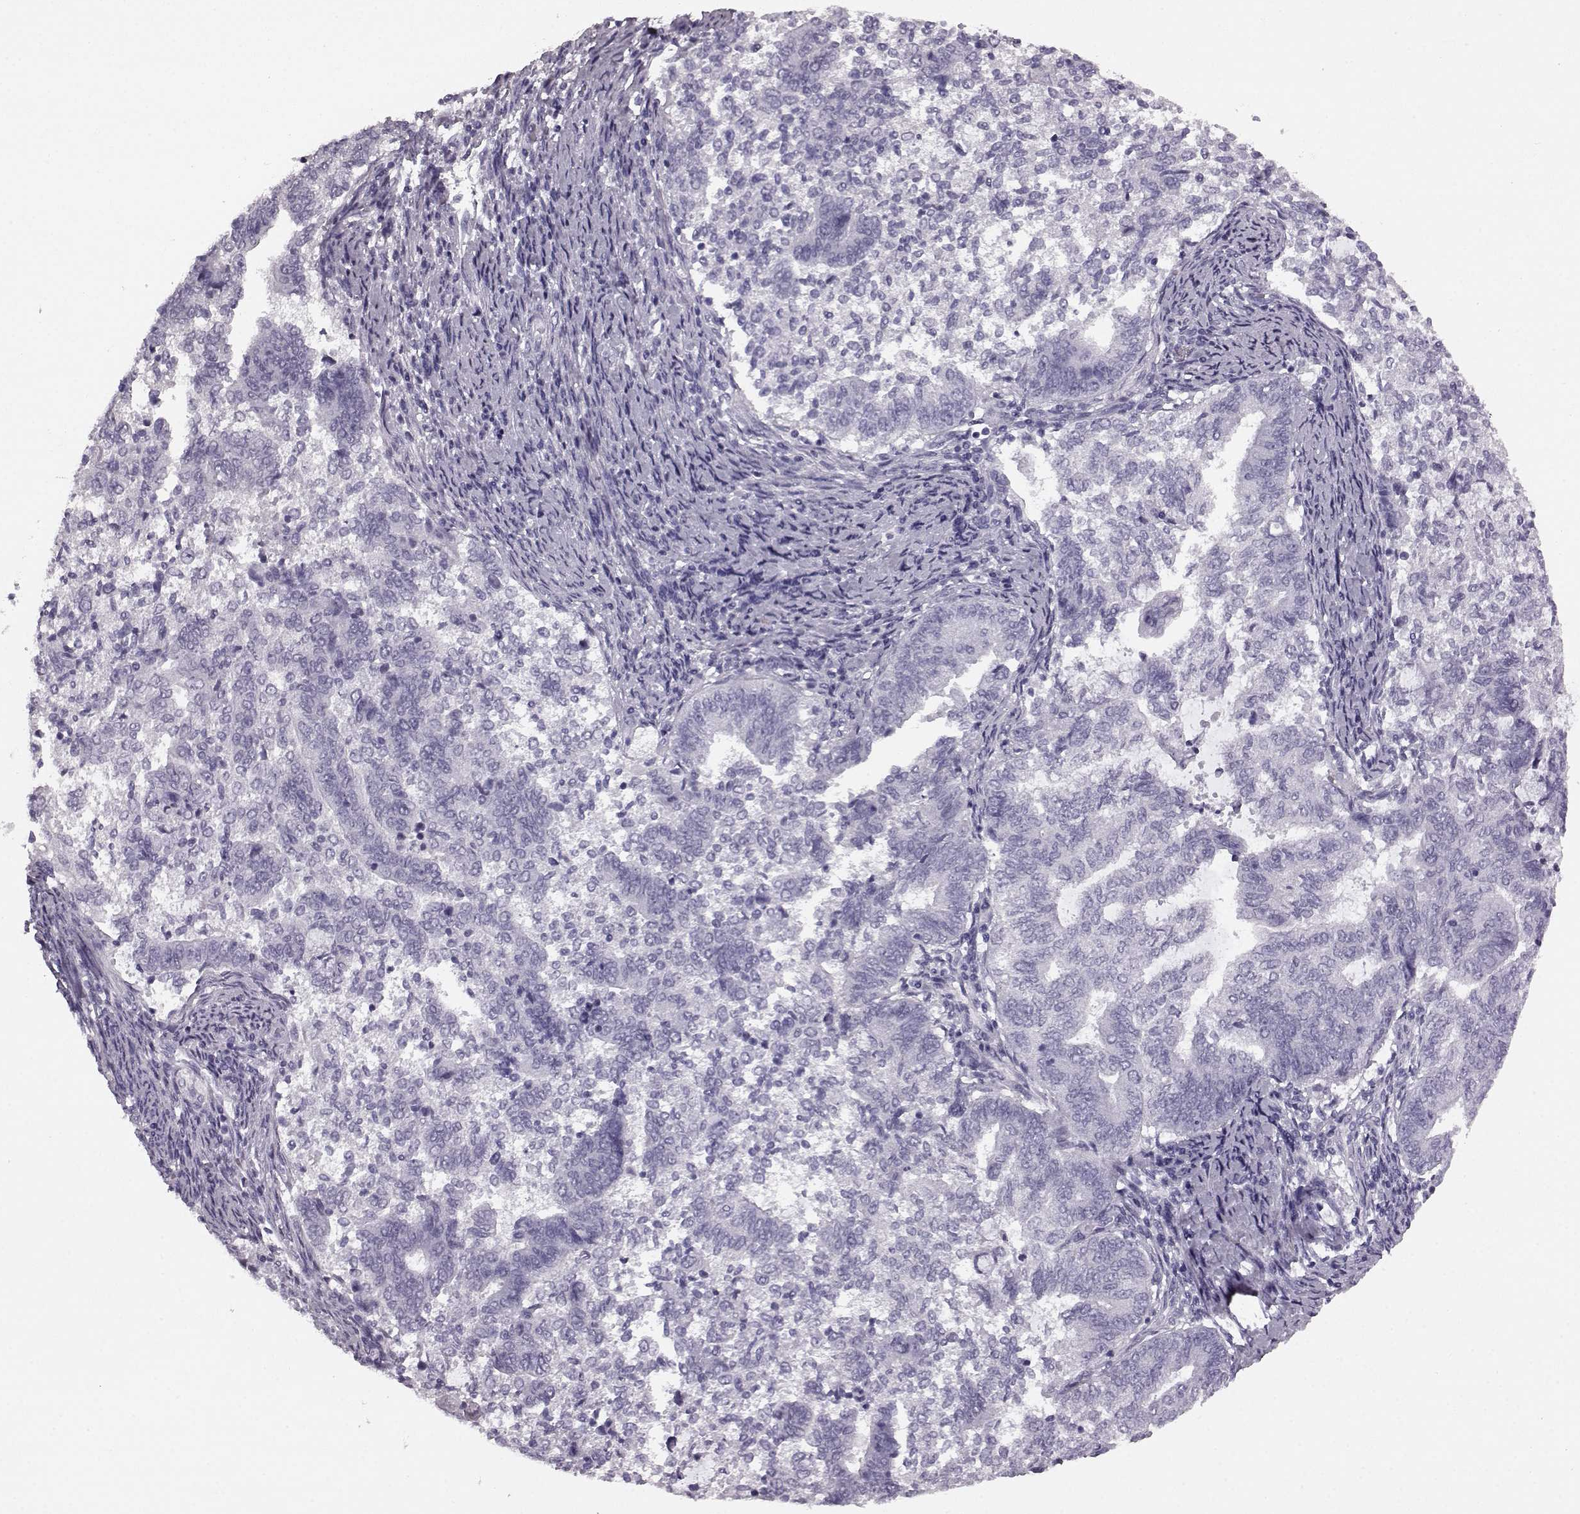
{"staining": {"intensity": "negative", "quantity": "none", "location": "none"}, "tissue": "endometrial cancer", "cell_type": "Tumor cells", "image_type": "cancer", "snomed": [{"axis": "morphology", "description": "Adenocarcinoma, NOS"}, {"axis": "topography", "description": "Endometrium"}], "caption": "Immunohistochemistry (IHC) photomicrograph of neoplastic tissue: endometrial cancer stained with DAB (3,3'-diaminobenzidine) exhibits no significant protein staining in tumor cells.", "gene": "AIPL1", "patient": {"sex": "female", "age": 65}}